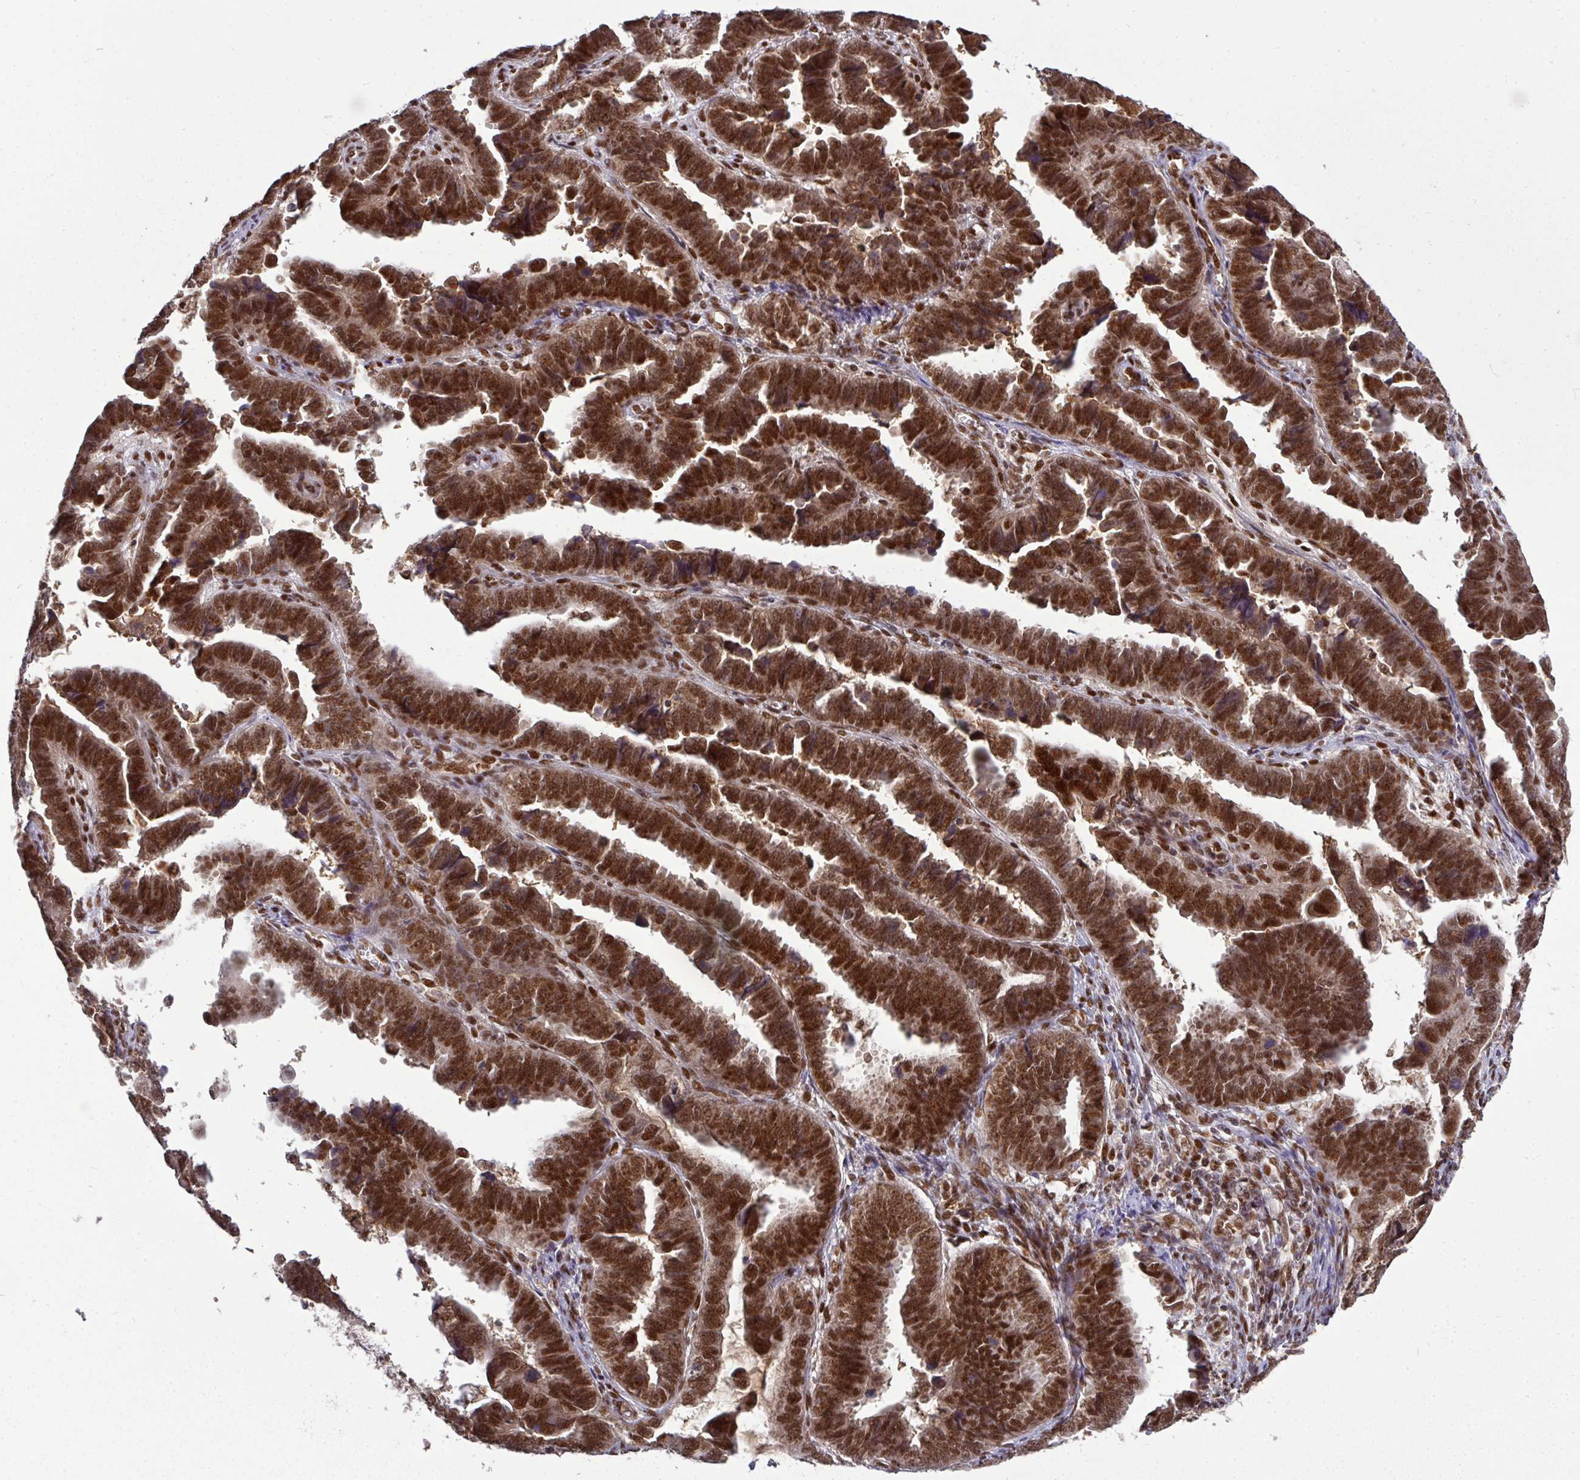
{"staining": {"intensity": "strong", "quantity": ">75%", "location": "nuclear"}, "tissue": "endometrial cancer", "cell_type": "Tumor cells", "image_type": "cancer", "snomed": [{"axis": "morphology", "description": "Adenocarcinoma, NOS"}, {"axis": "topography", "description": "Endometrium"}], "caption": "This photomicrograph demonstrates adenocarcinoma (endometrial) stained with IHC to label a protein in brown. The nuclear of tumor cells show strong positivity for the protein. Nuclei are counter-stained blue.", "gene": "CIC", "patient": {"sex": "female", "age": 75}}